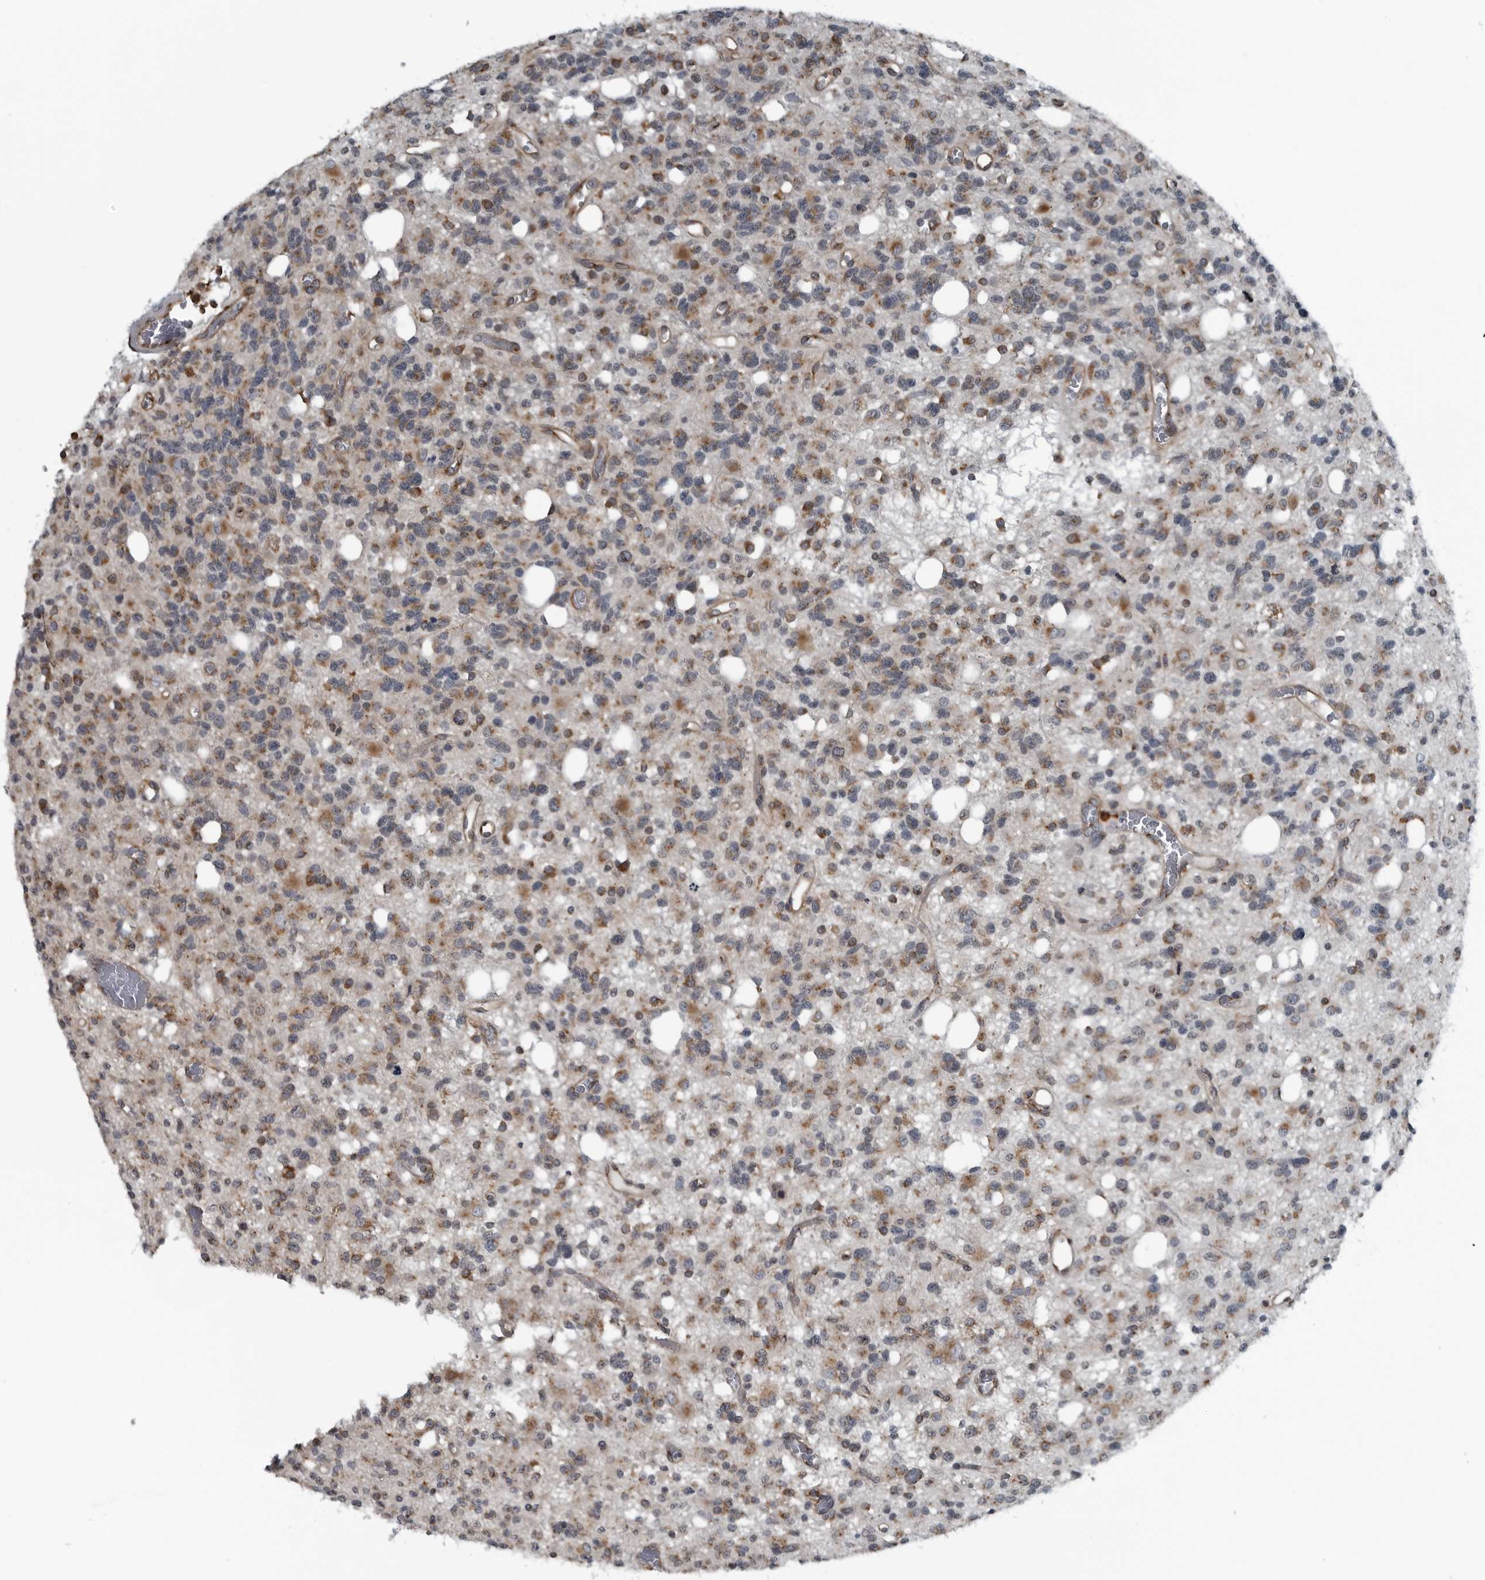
{"staining": {"intensity": "moderate", "quantity": "<25%", "location": "cytoplasmic/membranous"}, "tissue": "glioma", "cell_type": "Tumor cells", "image_type": "cancer", "snomed": [{"axis": "morphology", "description": "Glioma, malignant, High grade"}, {"axis": "topography", "description": "Brain"}], "caption": "IHC photomicrograph of neoplastic tissue: glioma stained using IHC displays low levels of moderate protein expression localized specifically in the cytoplasmic/membranous of tumor cells, appearing as a cytoplasmic/membranous brown color.", "gene": "CEP85", "patient": {"sex": "female", "age": 62}}